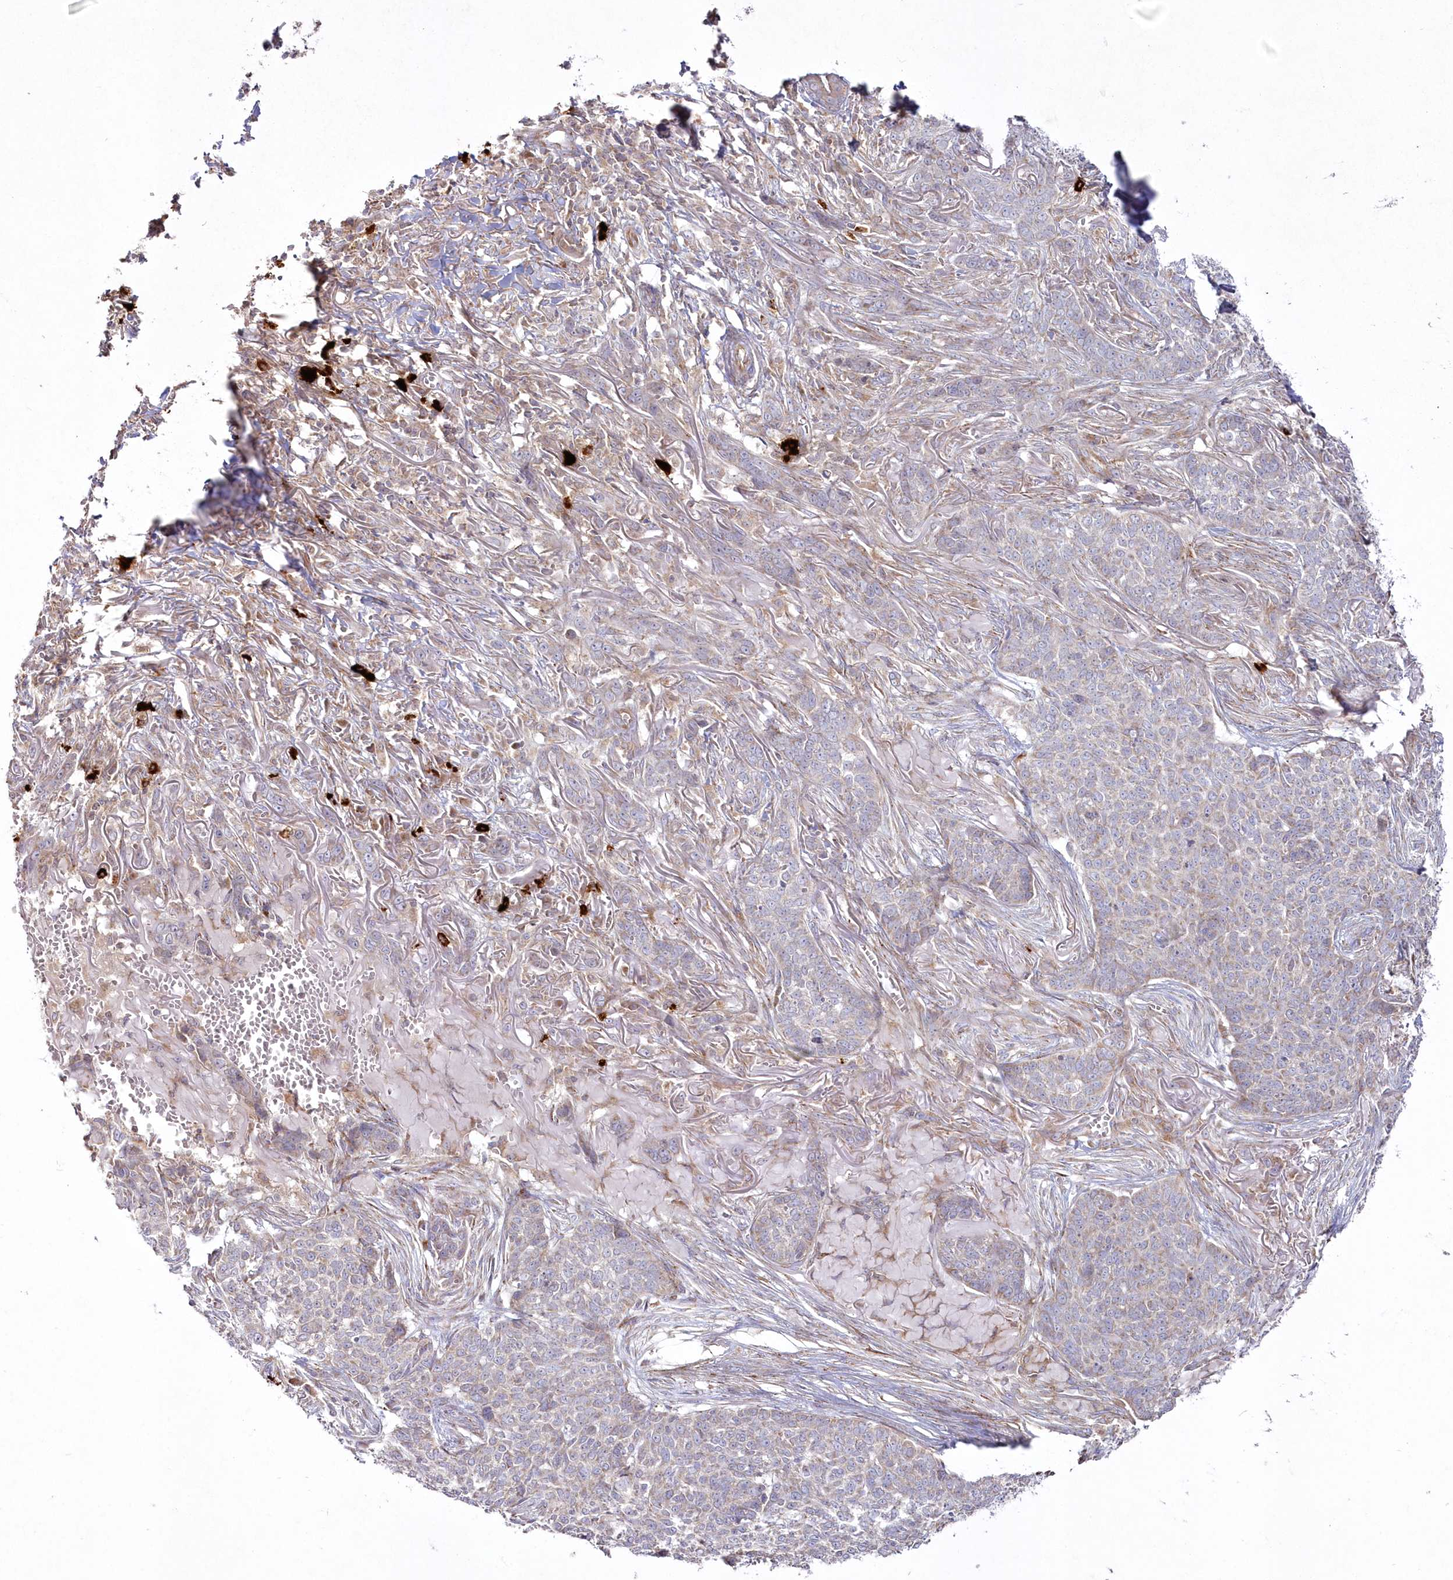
{"staining": {"intensity": "negative", "quantity": "none", "location": "none"}, "tissue": "skin cancer", "cell_type": "Tumor cells", "image_type": "cancer", "snomed": [{"axis": "morphology", "description": "Basal cell carcinoma"}, {"axis": "topography", "description": "Skin"}], "caption": "Immunohistochemistry (IHC) of basal cell carcinoma (skin) demonstrates no expression in tumor cells. (Brightfield microscopy of DAB (3,3'-diaminobenzidine) IHC at high magnification).", "gene": "ARSB", "patient": {"sex": "male", "age": 85}}